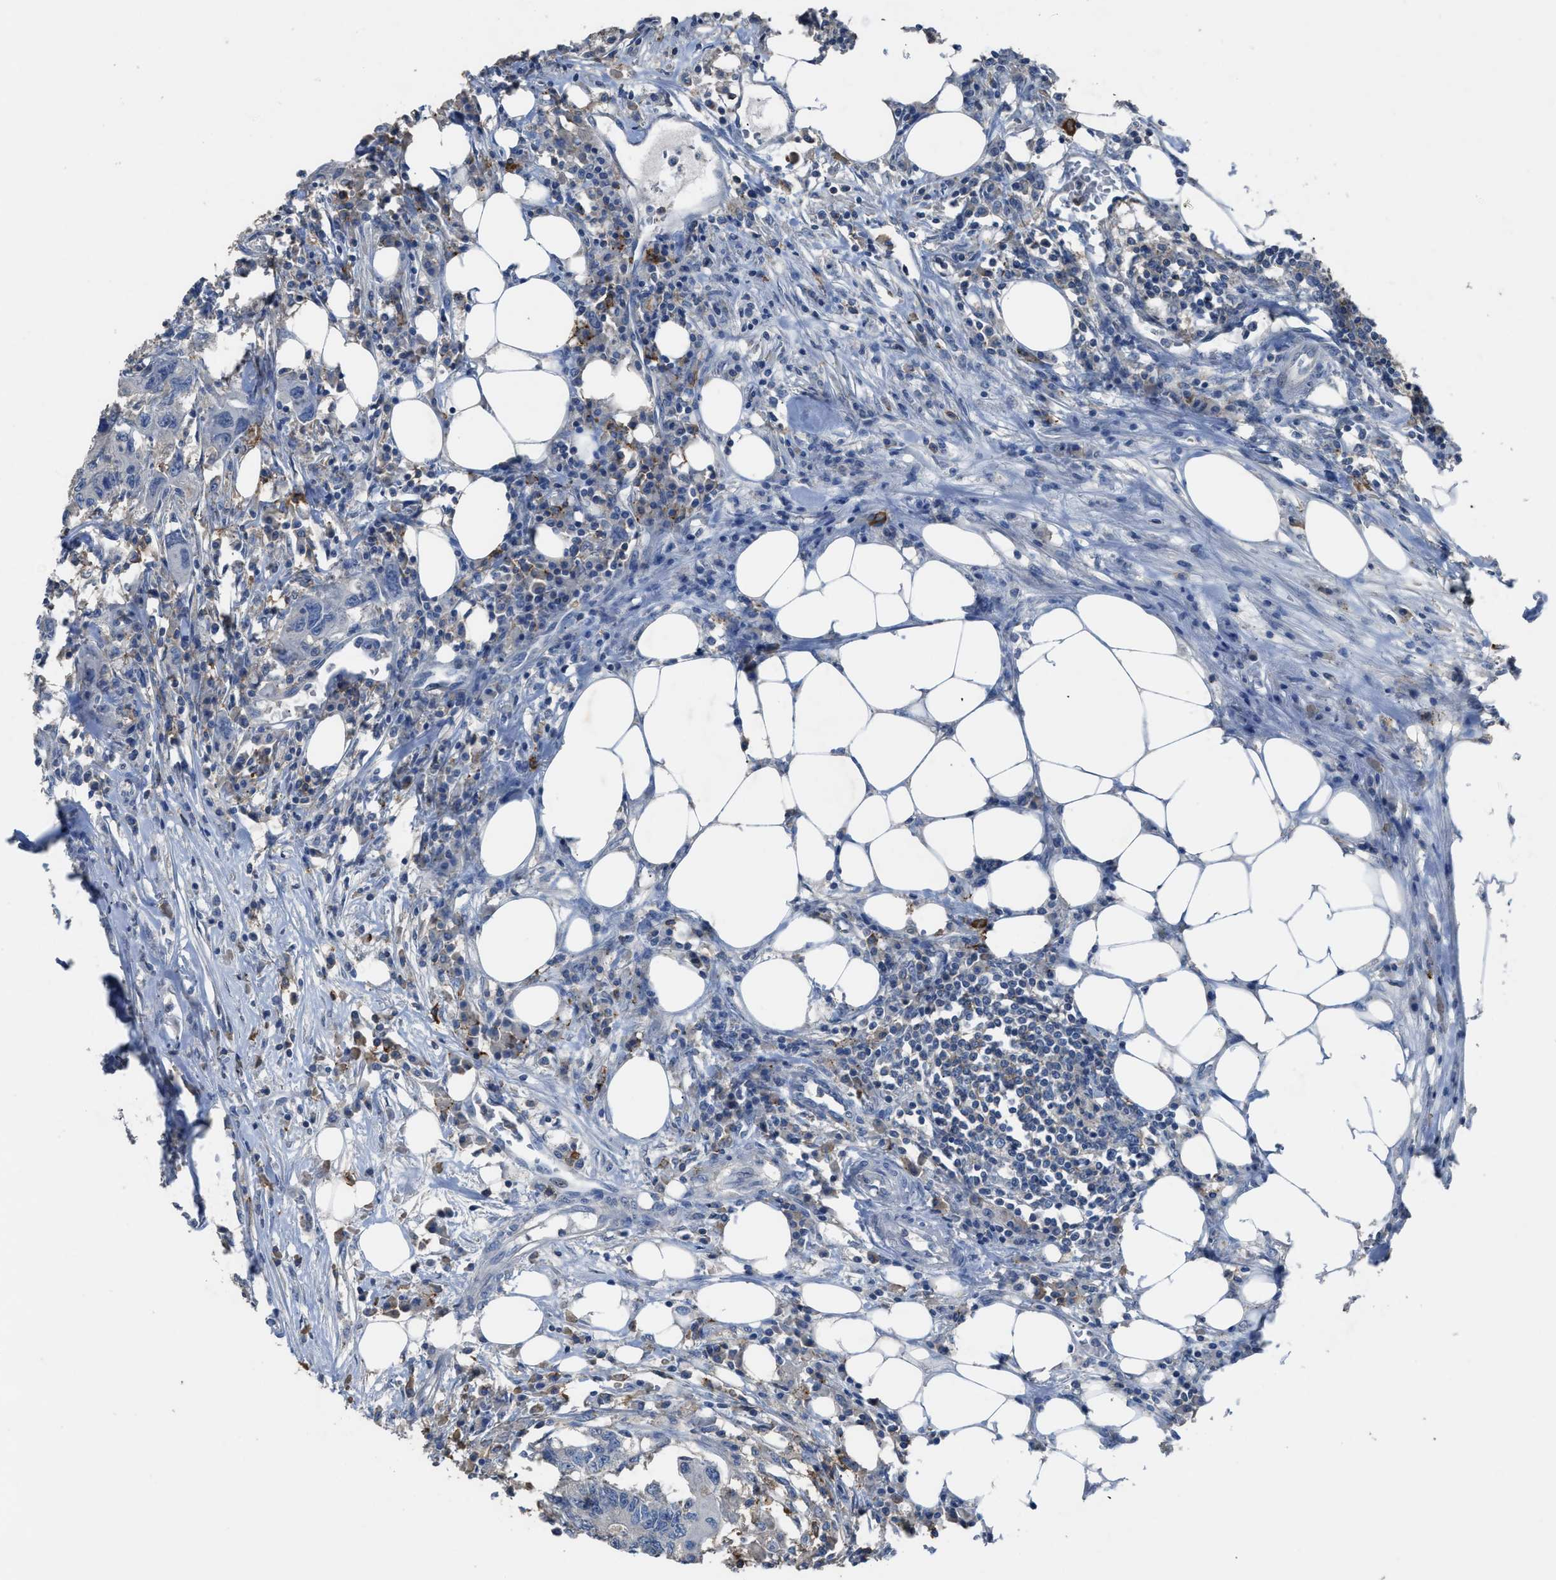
{"staining": {"intensity": "negative", "quantity": "none", "location": "none"}, "tissue": "colorectal cancer", "cell_type": "Tumor cells", "image_type": "cancer", "snomed": [{"axis": "morphology", "description": "Adenocarcinoma, NOS"}, {"axis": "topography", "description": "Colon"}], "caption": "Immunohistochemical staining of colorectal cancer (adenocarcinoma) shows no significant positivity in tumor cells.", "gene": "OR51E1", "patient": {"sex": "male", "age": 71}}